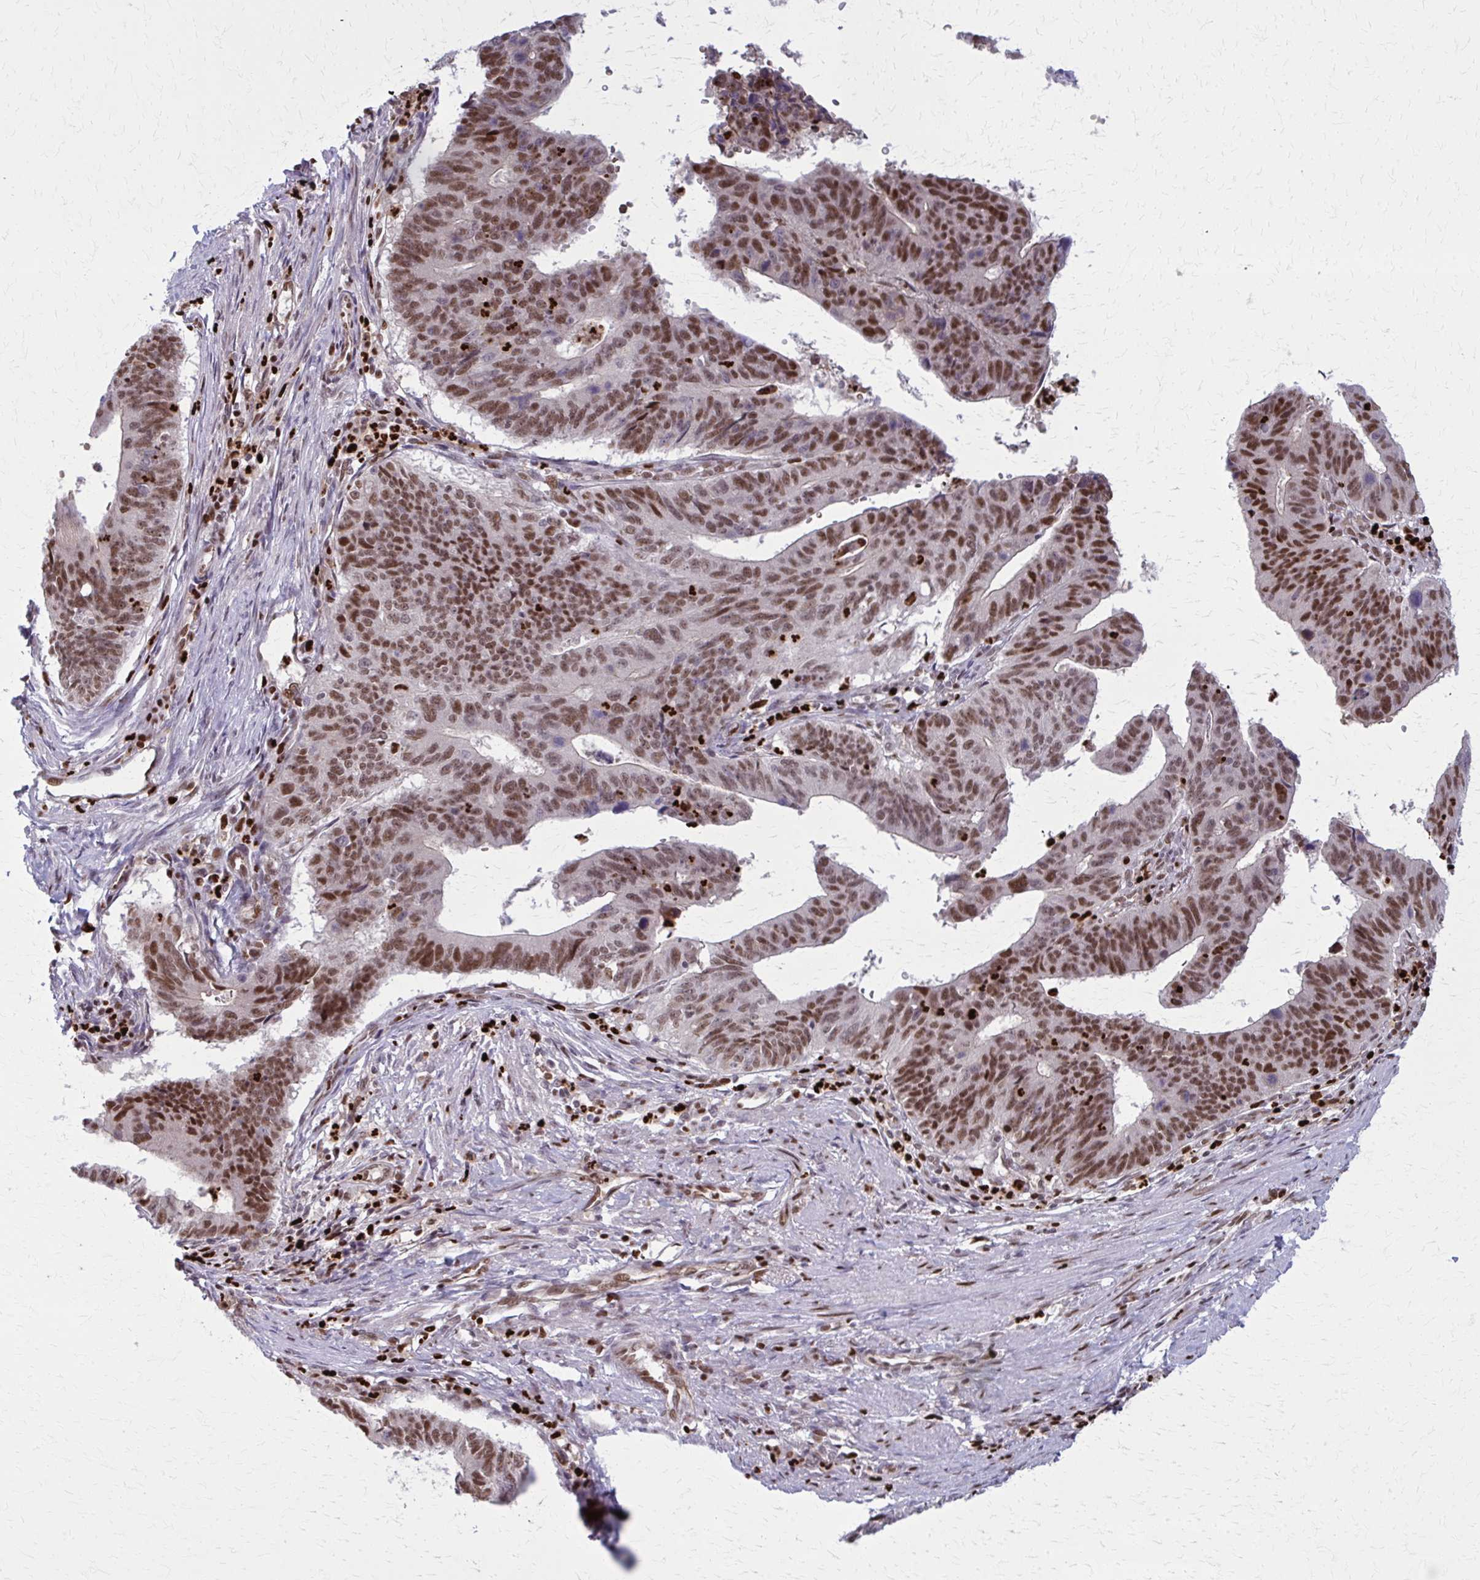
{"staining": {"intensity": "moderate", "quantity": ">75%", "location": "nuclear"}, "tissue": "stomach cancer", "cell_type": "Tumor cells", "image_type": "cancer", "snomed": [{"axis": "morphology", "description": "Adenocarcinoma, NOS"}, {"axis": "topography", "description": "Stomach"}], "caption": "Moderate nuclear protein positivity is present in approximately >75% of tumor cells in stomach cancer (adenocarcinoma).", "gene": "ZNF559", "patient": {"sex": "male", "age": 59}}